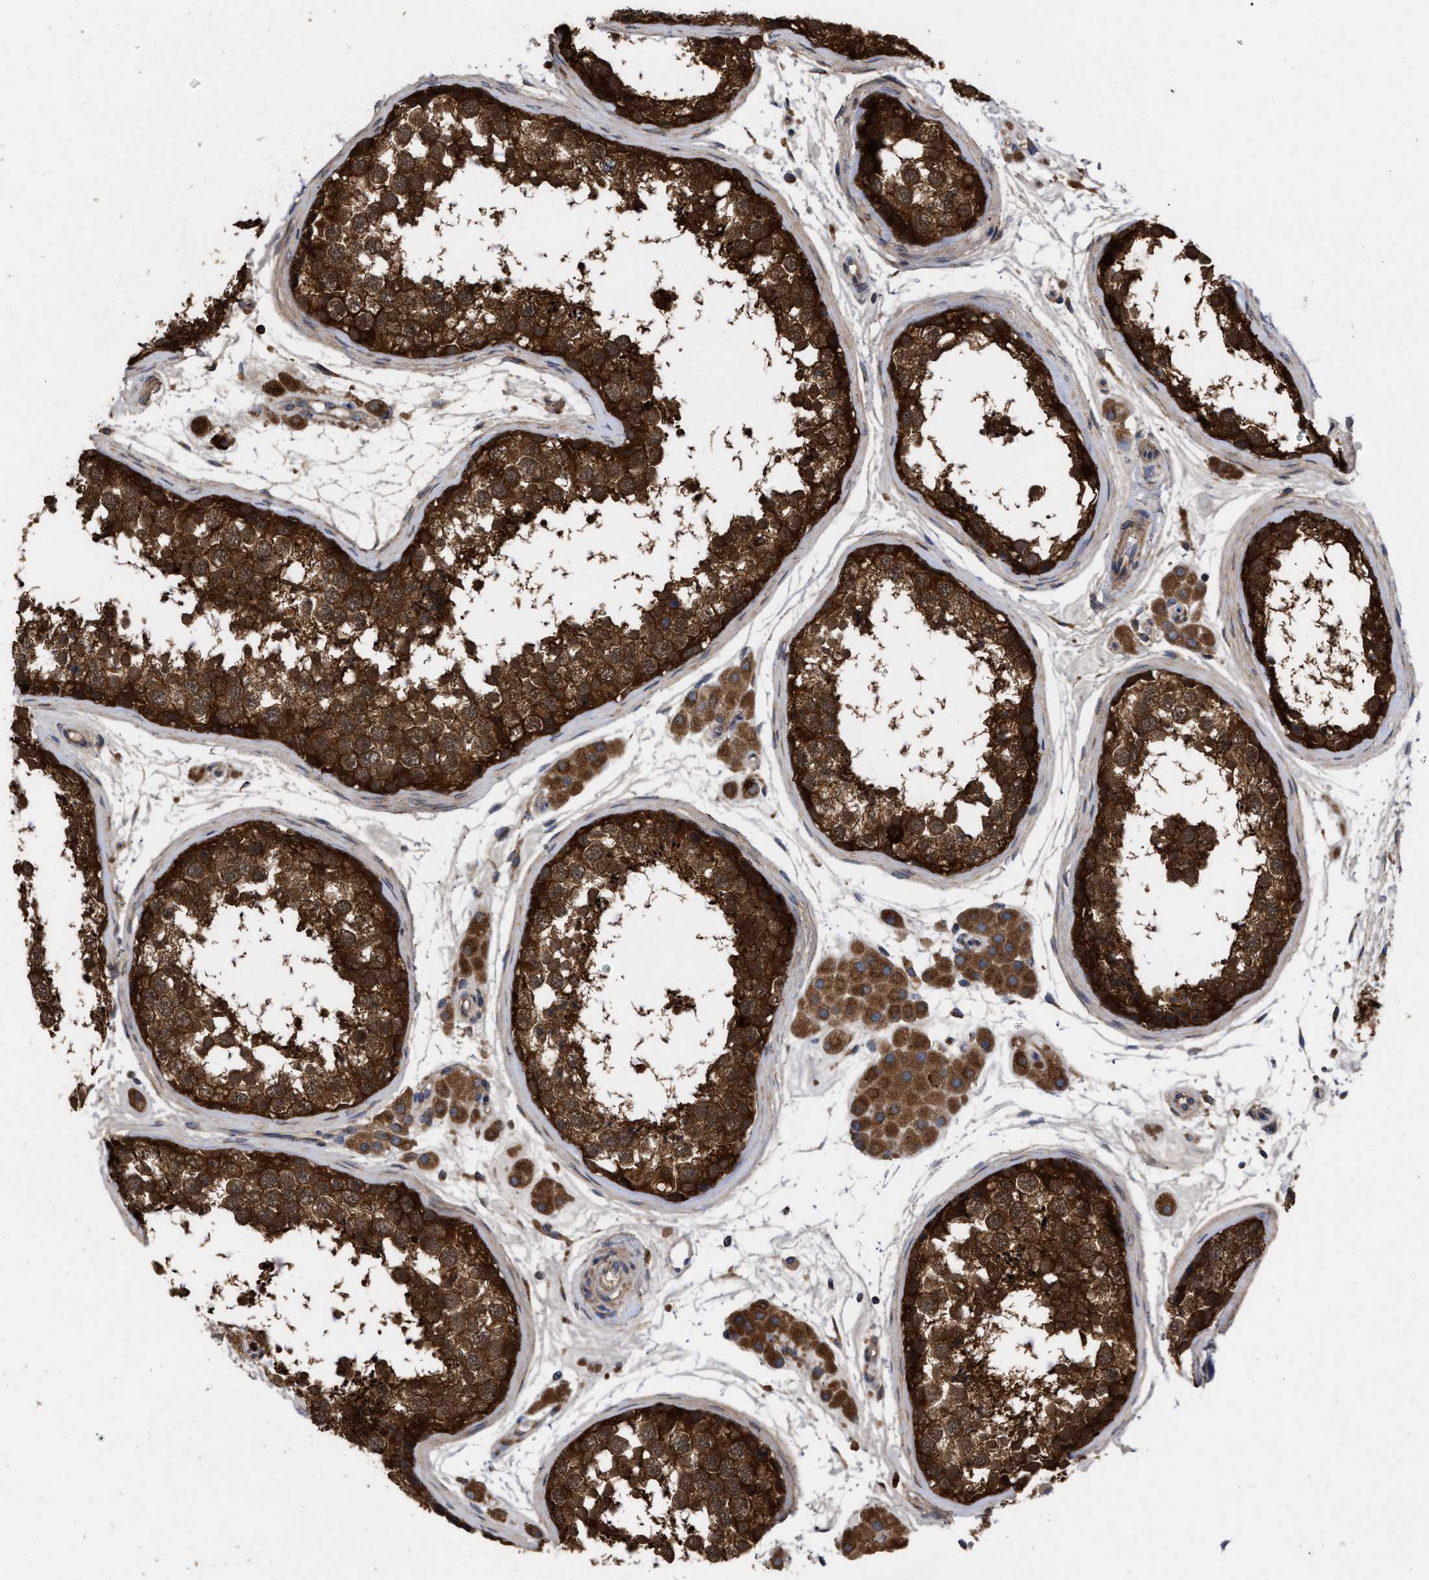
{"staining": {"intensity": "strong", "quantity": ">75%", "location": "cytoplasmic/membranous"}, "tissue": "testis", "cell_type": "Cells in seminiferous ducts", "image_type": "normal", "snomed": [{"axis": "morphology", "description": "Normal tissue, NOS"}, {"axis": "topography", "description": "Testis"}], "caption": "DAB (3,3'-diaminobenzidine) immunohistochemical staining of unremarkable human testis reveals strong cytoplasmic/membranous protein expression in about >75% of cells in seminiferous ducts.", "gene": "CDKN2C", "patient": {"sex": "male", "age": 56}}